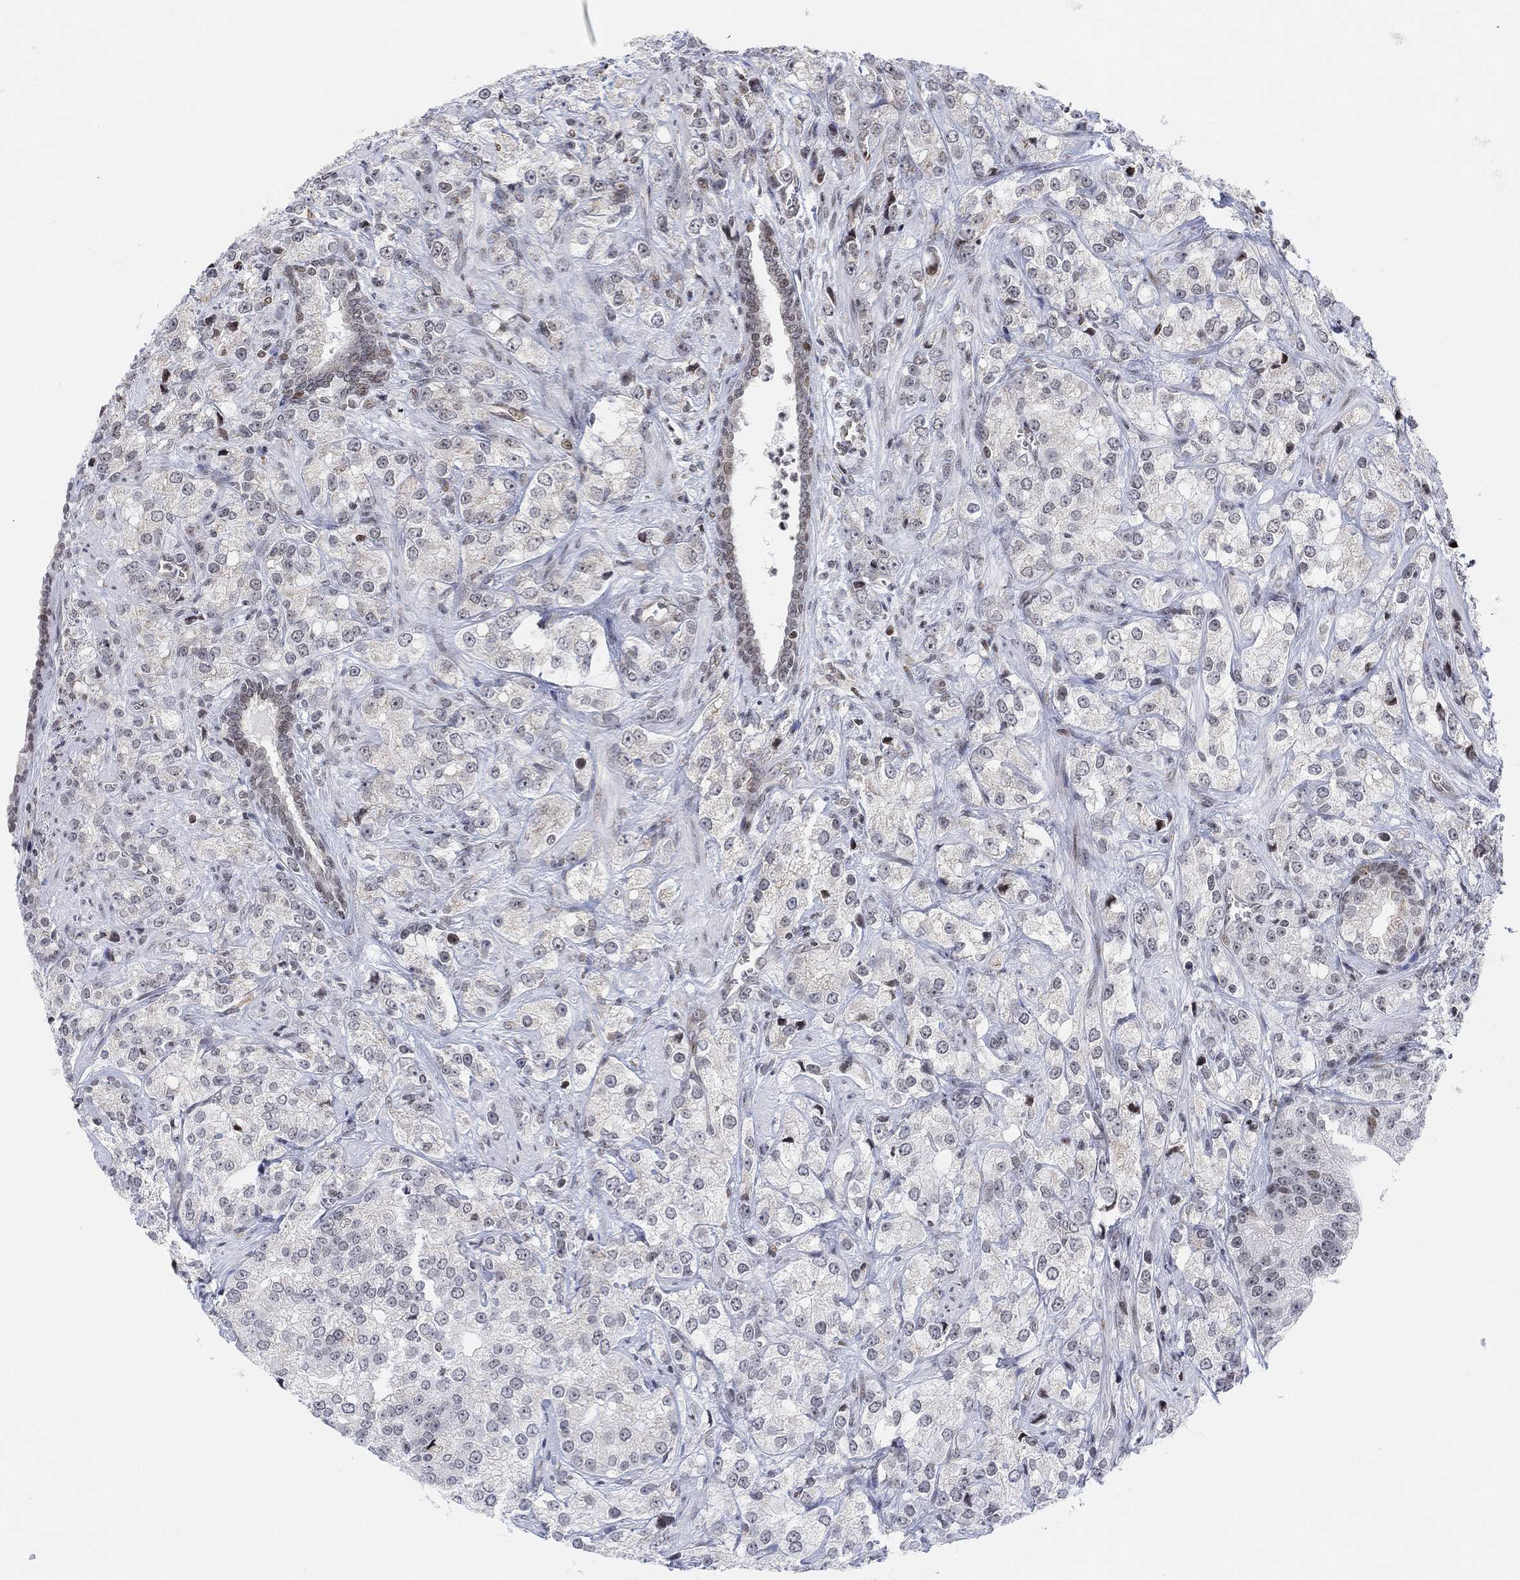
{"staining": {"intensity": "negative", "quantity": "none", "location": "none"}, "tissue": "prostate cancer", "cell_type": "Tumor cells", "image_type": "cancer", "snomed": [{"axis": "morphology", "description": "Adenocarcinoma, NOS"}, {"axis": "topography", "description": "Prostate and seminal vesicle, NOS"}, {"axis": "topography", "description": "Prostate"}], "caption": "IHC histopathology image of human prostate cancer (adenocarcinoma) stained for a protein (brown), which reveals no expression in tumor cells.", "gene": "ABHD14A", "patient": {"sex": "male", "age": 68}}